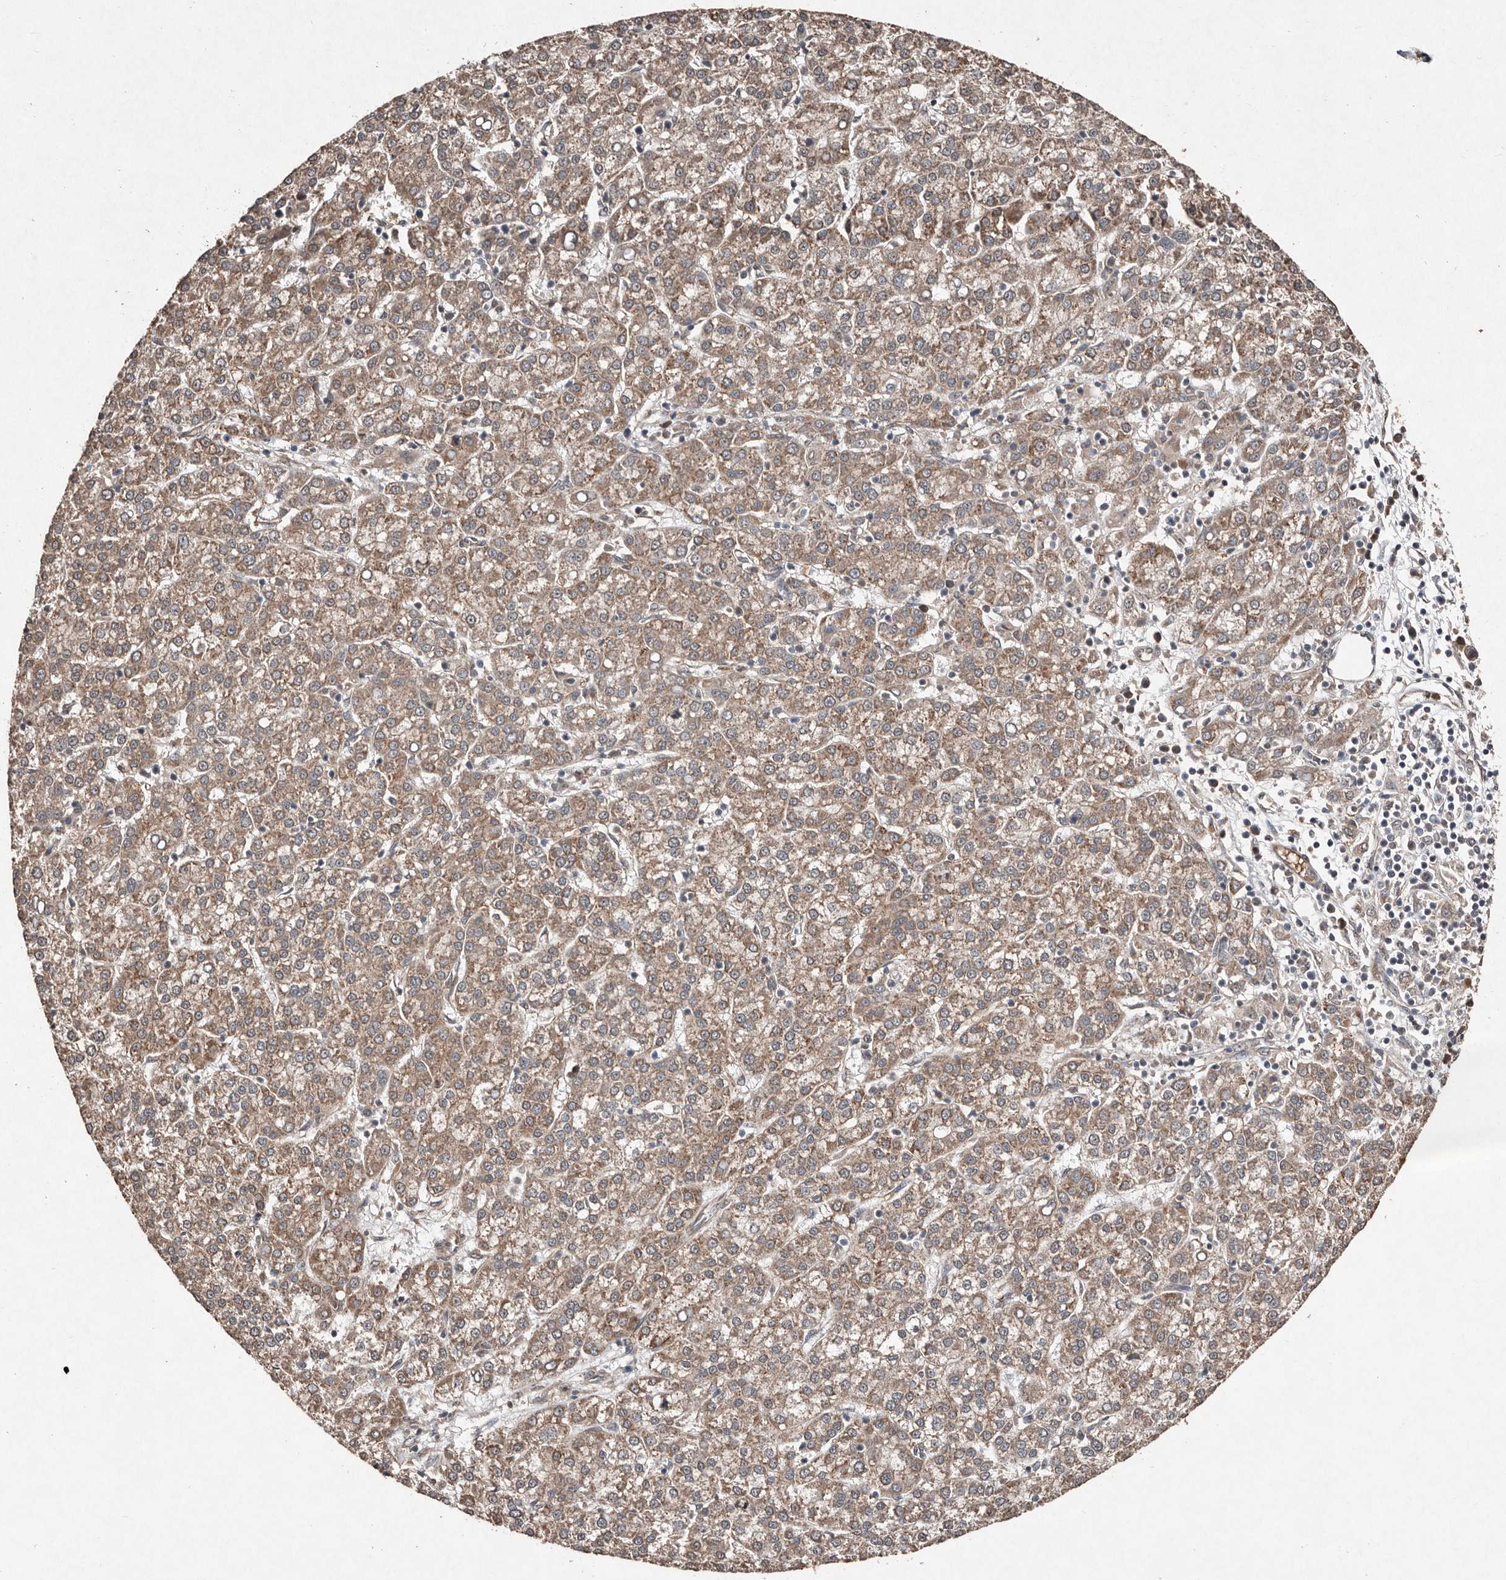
{"staining": {"intensity": "moderate", "quantity": ">75%", "location": "cytoplasmic/membranous"}, "tissue": "liver cancer", "cell_type": "Tumor cells", "image_type": "cancer", "snomed": [{"axis": "morphology", "description": "Carcinoma, Hepatocellular, NOS"}, {"axis": "topography", "description": "Liver"}], "caption": "The micrograph reveals staining of liver cancer (hepatocellular carcinoma), revealing moderate cytoplasmic/membranous protein expression (brown color) within tumor cells. The staining is performed using DAB (3,3'-diaminobenzidine) brown chromogen to label protein expression. The nuclei are counter-stained blue using hematoxylin.", "gene": "DIP2C", "patient": {"sex": "female", "age": 58}}